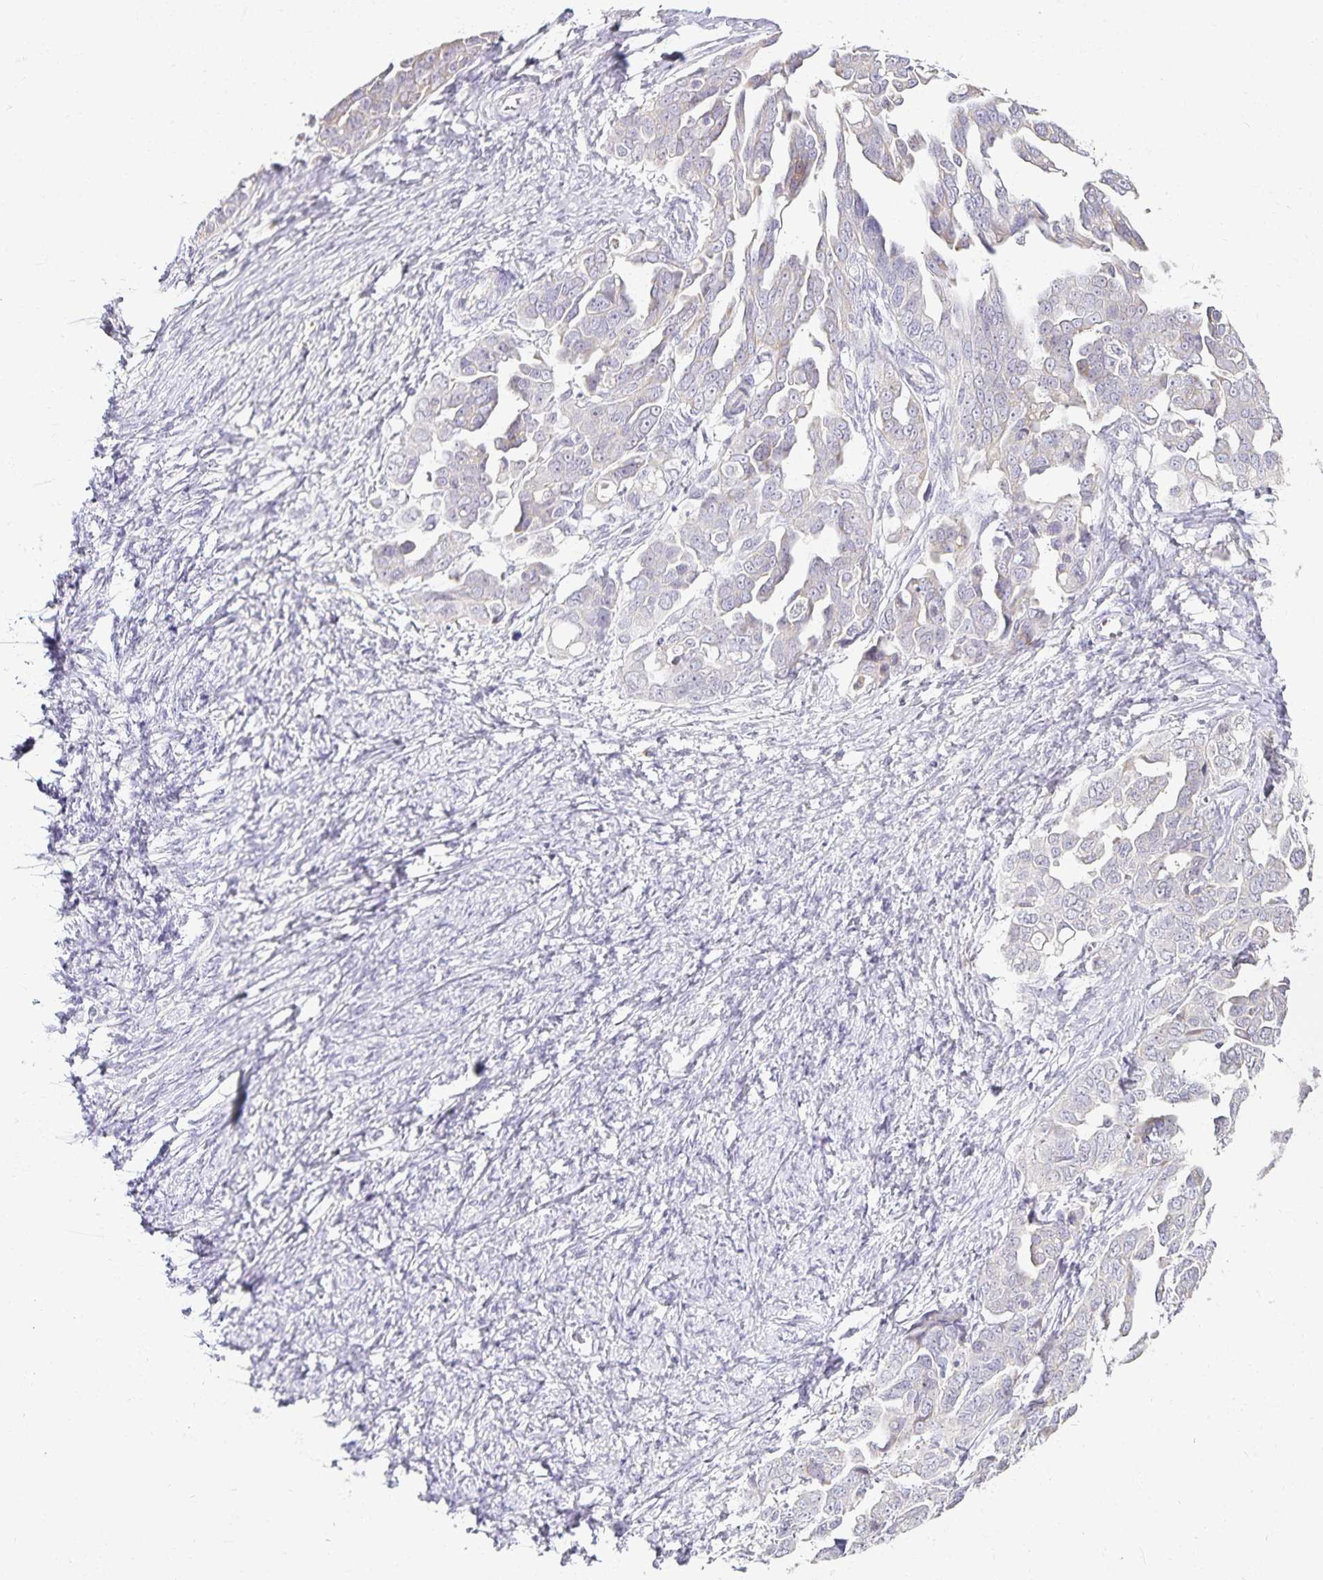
{"staining": {"intensity": "negative", "quantity": "none", "location": "none"}, "tissue": "ovarian cancer", "cell_type": "Tumor cells", "image_type": "cancer", "snomed": [{"axis": "morphology", "description": "Cystadenocarcinoma, serous, NOS"}, {"axis": "topography", "description": "Ovary"}], "caption": "Immunohistochemistry of ovarian cancer (serous cystadenocarcinoma) reveals no expression in tumor cells.", "gene": "GP2", "patient": {"sex": "female", "age": 59}}